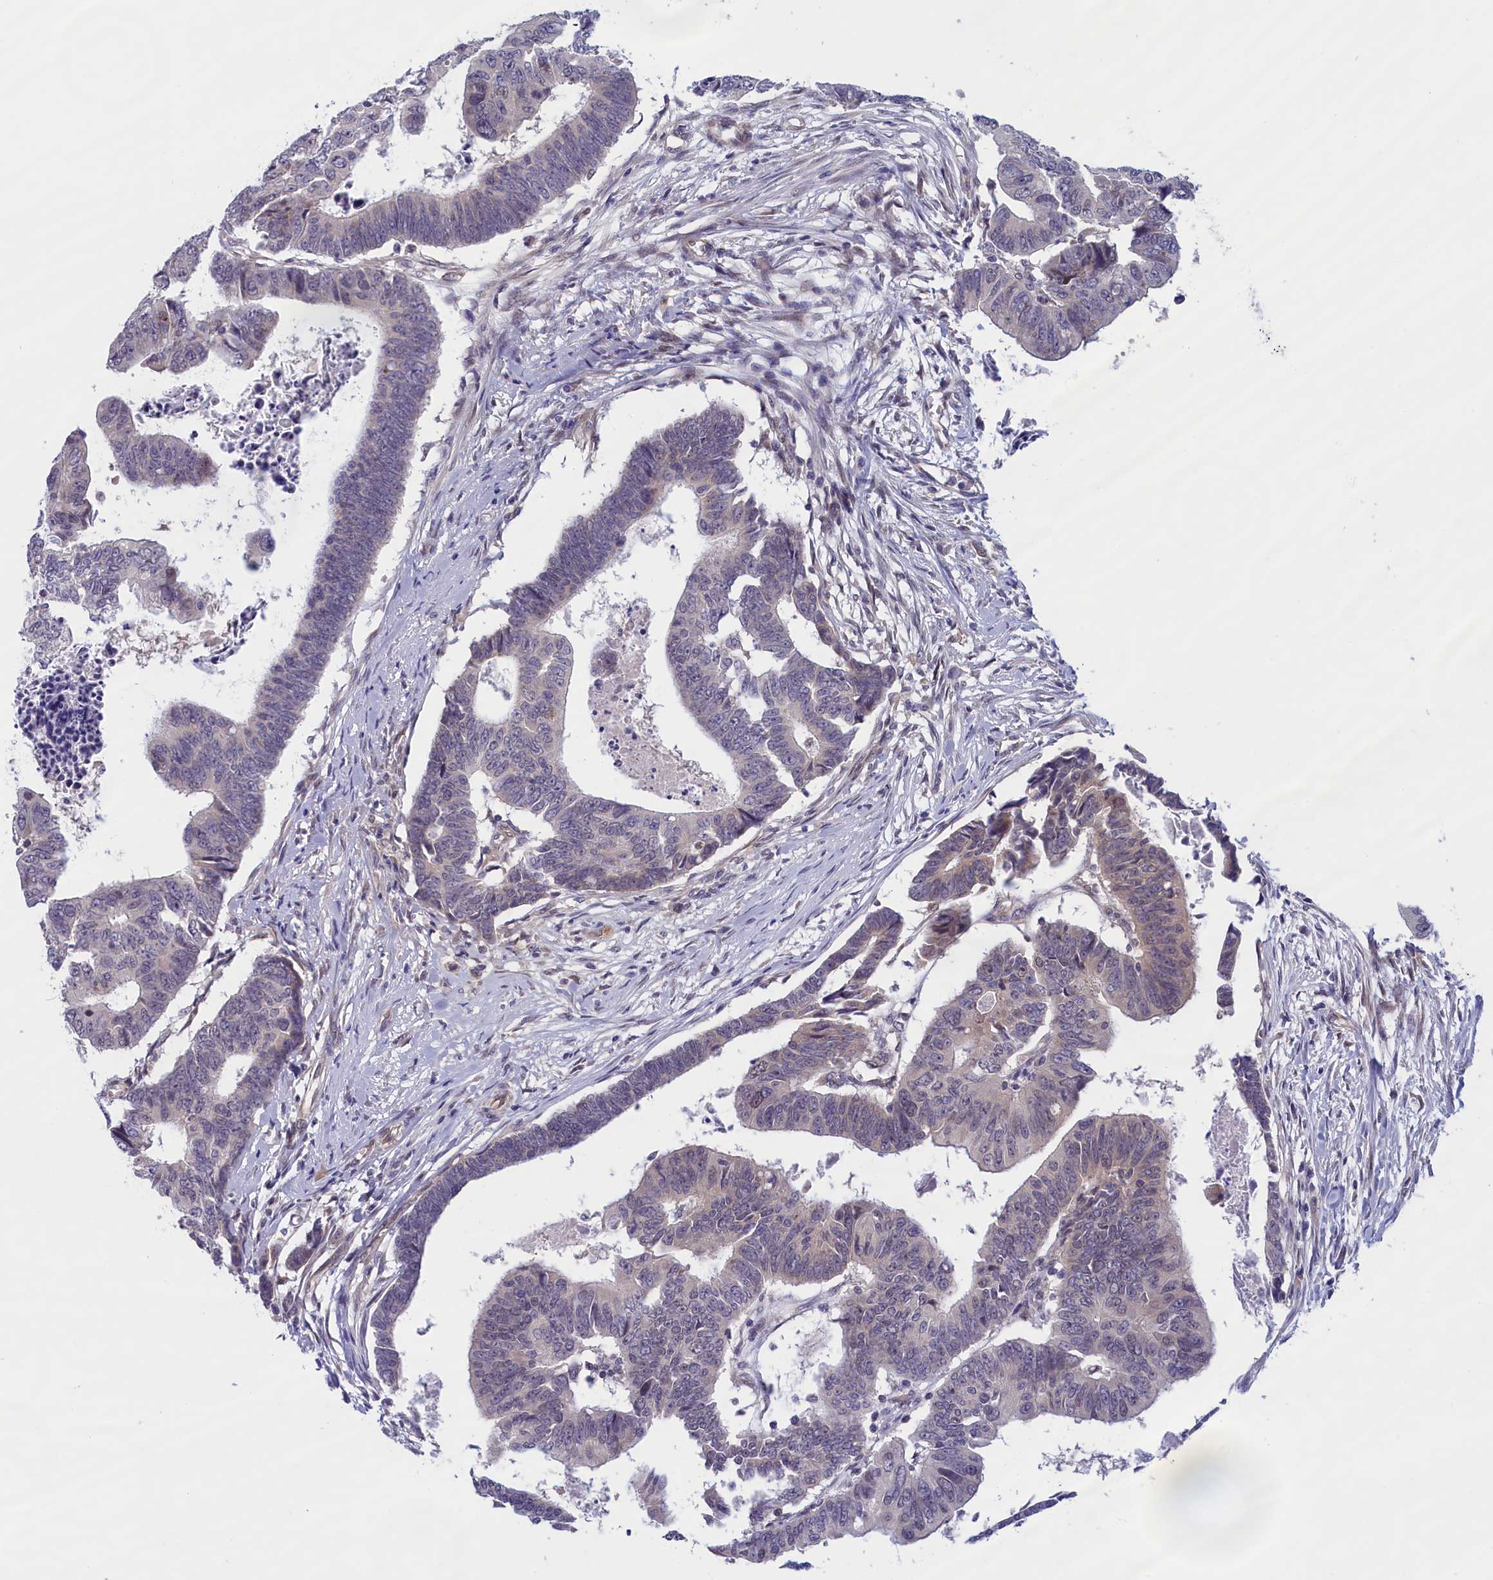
{"staining": {"intensity": "negative", "quantity": "none", "location": "none"}, "tissue": "colorectal cancer", "cell_type": "Tumor cells", "image_type": "cancer", "snomed": [{"axis": "morphology", "description": "Adenocarcinoma, NOS"}, {"axis": "topography", "description": "Rectum"}], "caption": "High power microscopy photomicrograph of an immunohistochemistry (IHC) image of colorectal cancer (adenocarcinoma), revealing no significant staining in tumor cells. The staining is performed using DAB (3,3'-diaminobenzidine) brown chromogen with nuclei counter-stained in using hematoxylin.", "gene": "IGFALS", "patient": {"sex": "female", "age": 65}}